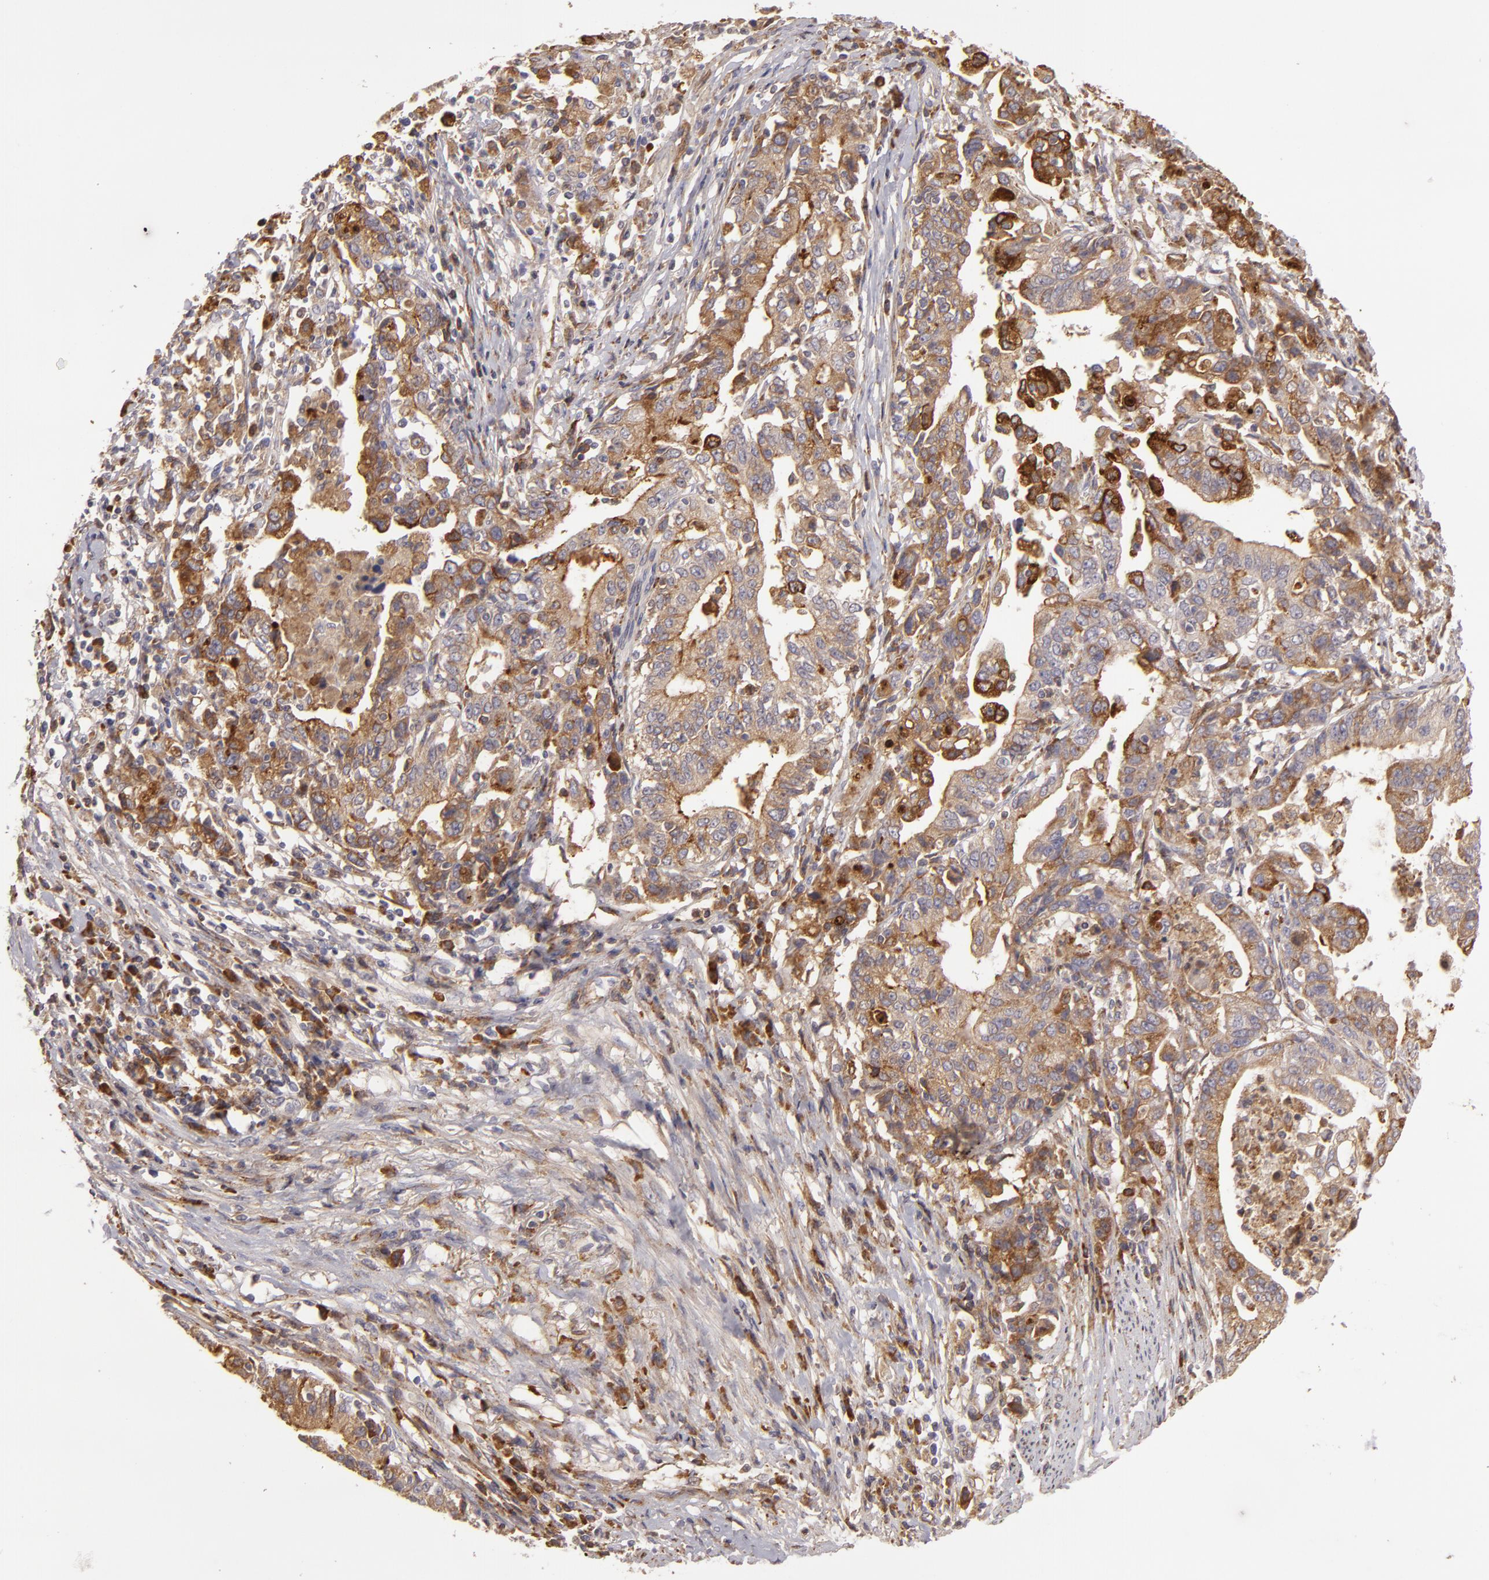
{"staining": {"intensity": "moderate", "quantity": ">75%", "location": "cytoplasmic/membranous"}, "tissue": "stomach cancer", "cell_type": "Tumor cells", "image_type": "cancer", "snomed": [{"axis": "morphology", "description": "Adenocarcinoma, NOS"}, {"axis": "topography", "description": "Stomach, upper"}], "caption": "This is a photomicrograph of immunohistochemistry staining of stomach adenocarcinoma, which shows moderate staining in the cytoplasmic/membranous of tumor cells.", "gene": "CFB", "patient": {"sex": "female", "age": 50}}